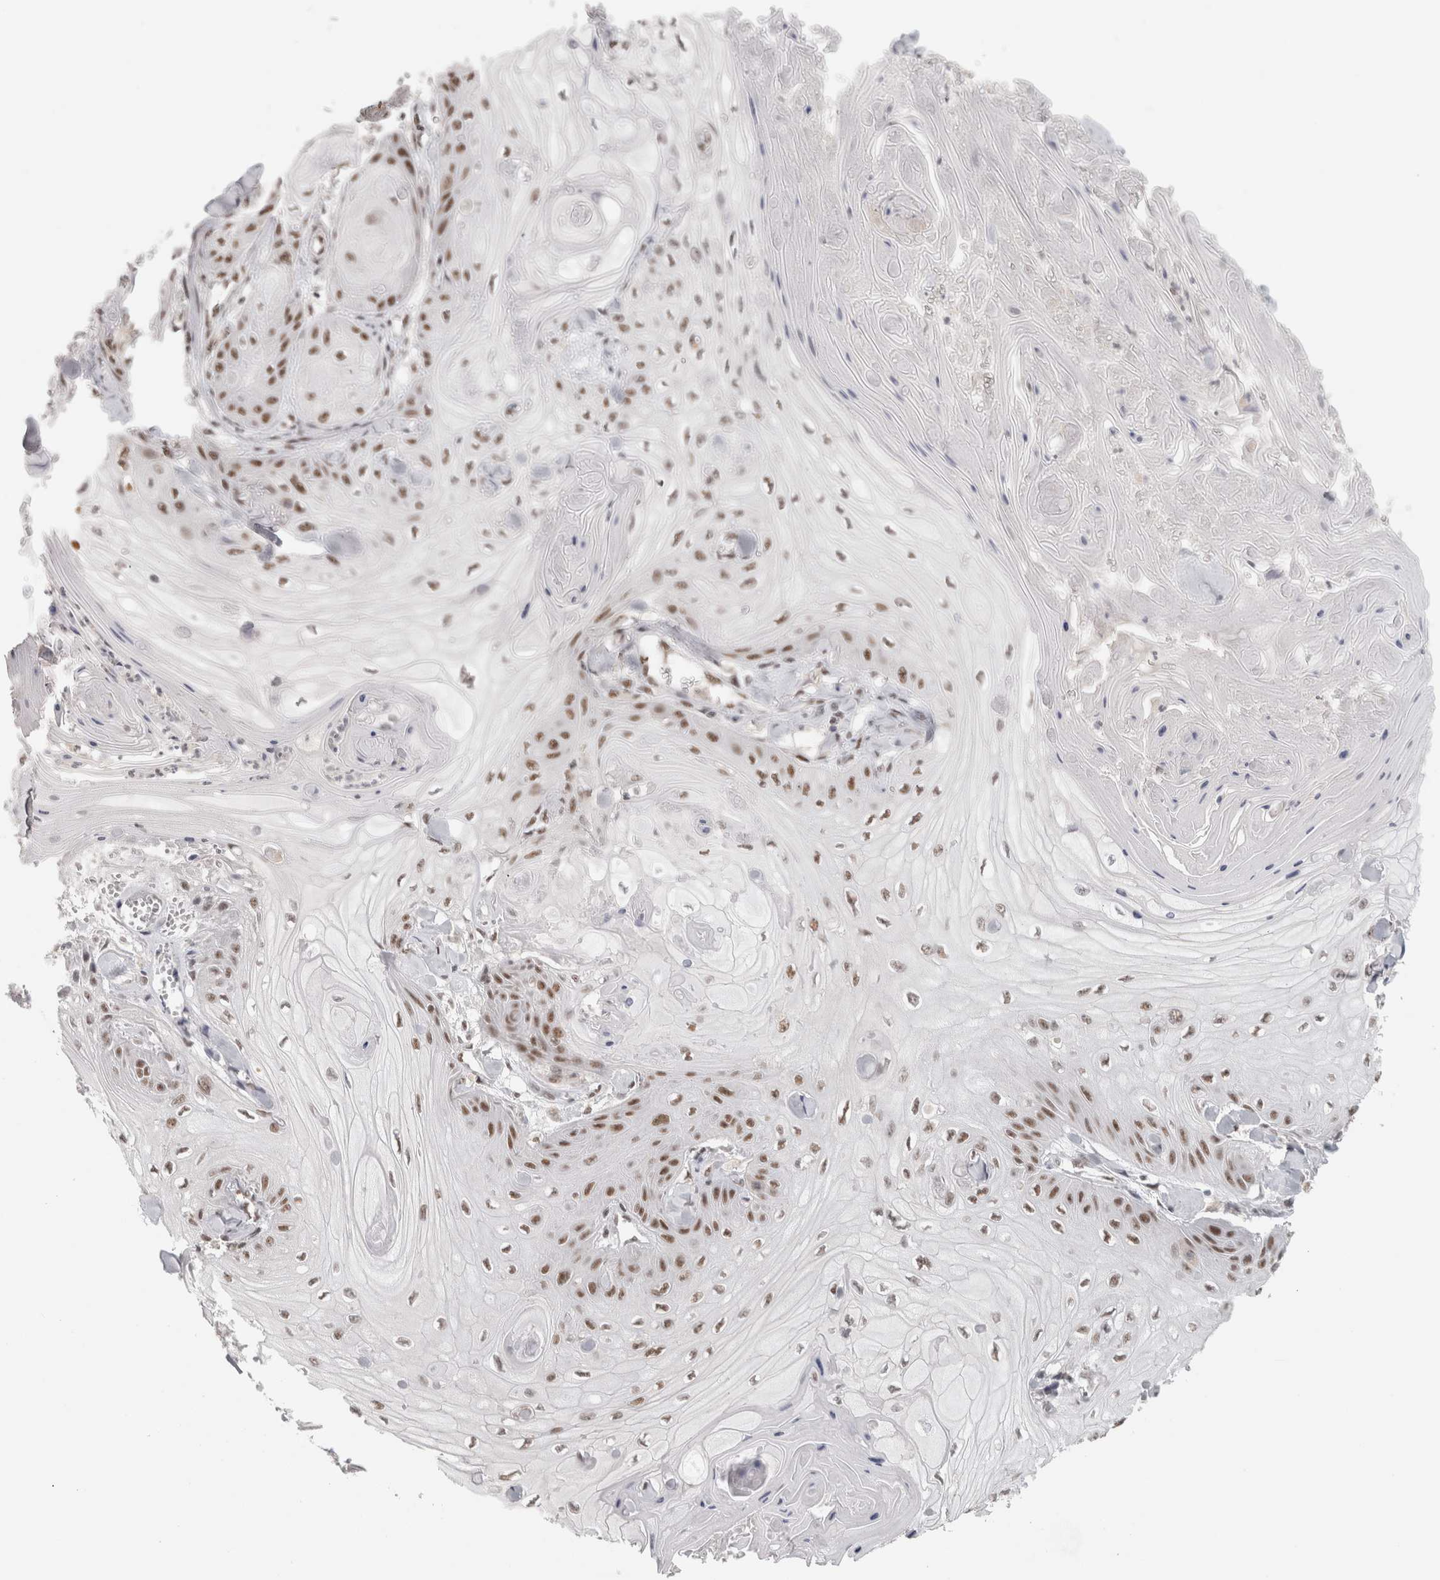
{"staining": {"intensity": "moderate", "quantity": ">75%", "location": "nuclear"}, "tissue": "skin cancer", "cell_type": "Tumor cells", "image_type": "cancer", "snomed": [{"axis": "morphology", "description": "Squamous cell carcinoma, NOS"}, {"axis": "topography", "description": "Skin"}], "caption": "Brown immunohistochemical staining in human squamous cell carcinoma (skin) shows moderate nuclear positivity in about >75% of tumor cells. (Stains: DAB (3,3'-diaminobenzidine) in brown, nuclei in blue, Microscopy: brightfield microscopy at high magnification).", "gene": "ZNF830", "patient": {"sex": "male", "age": 74}}